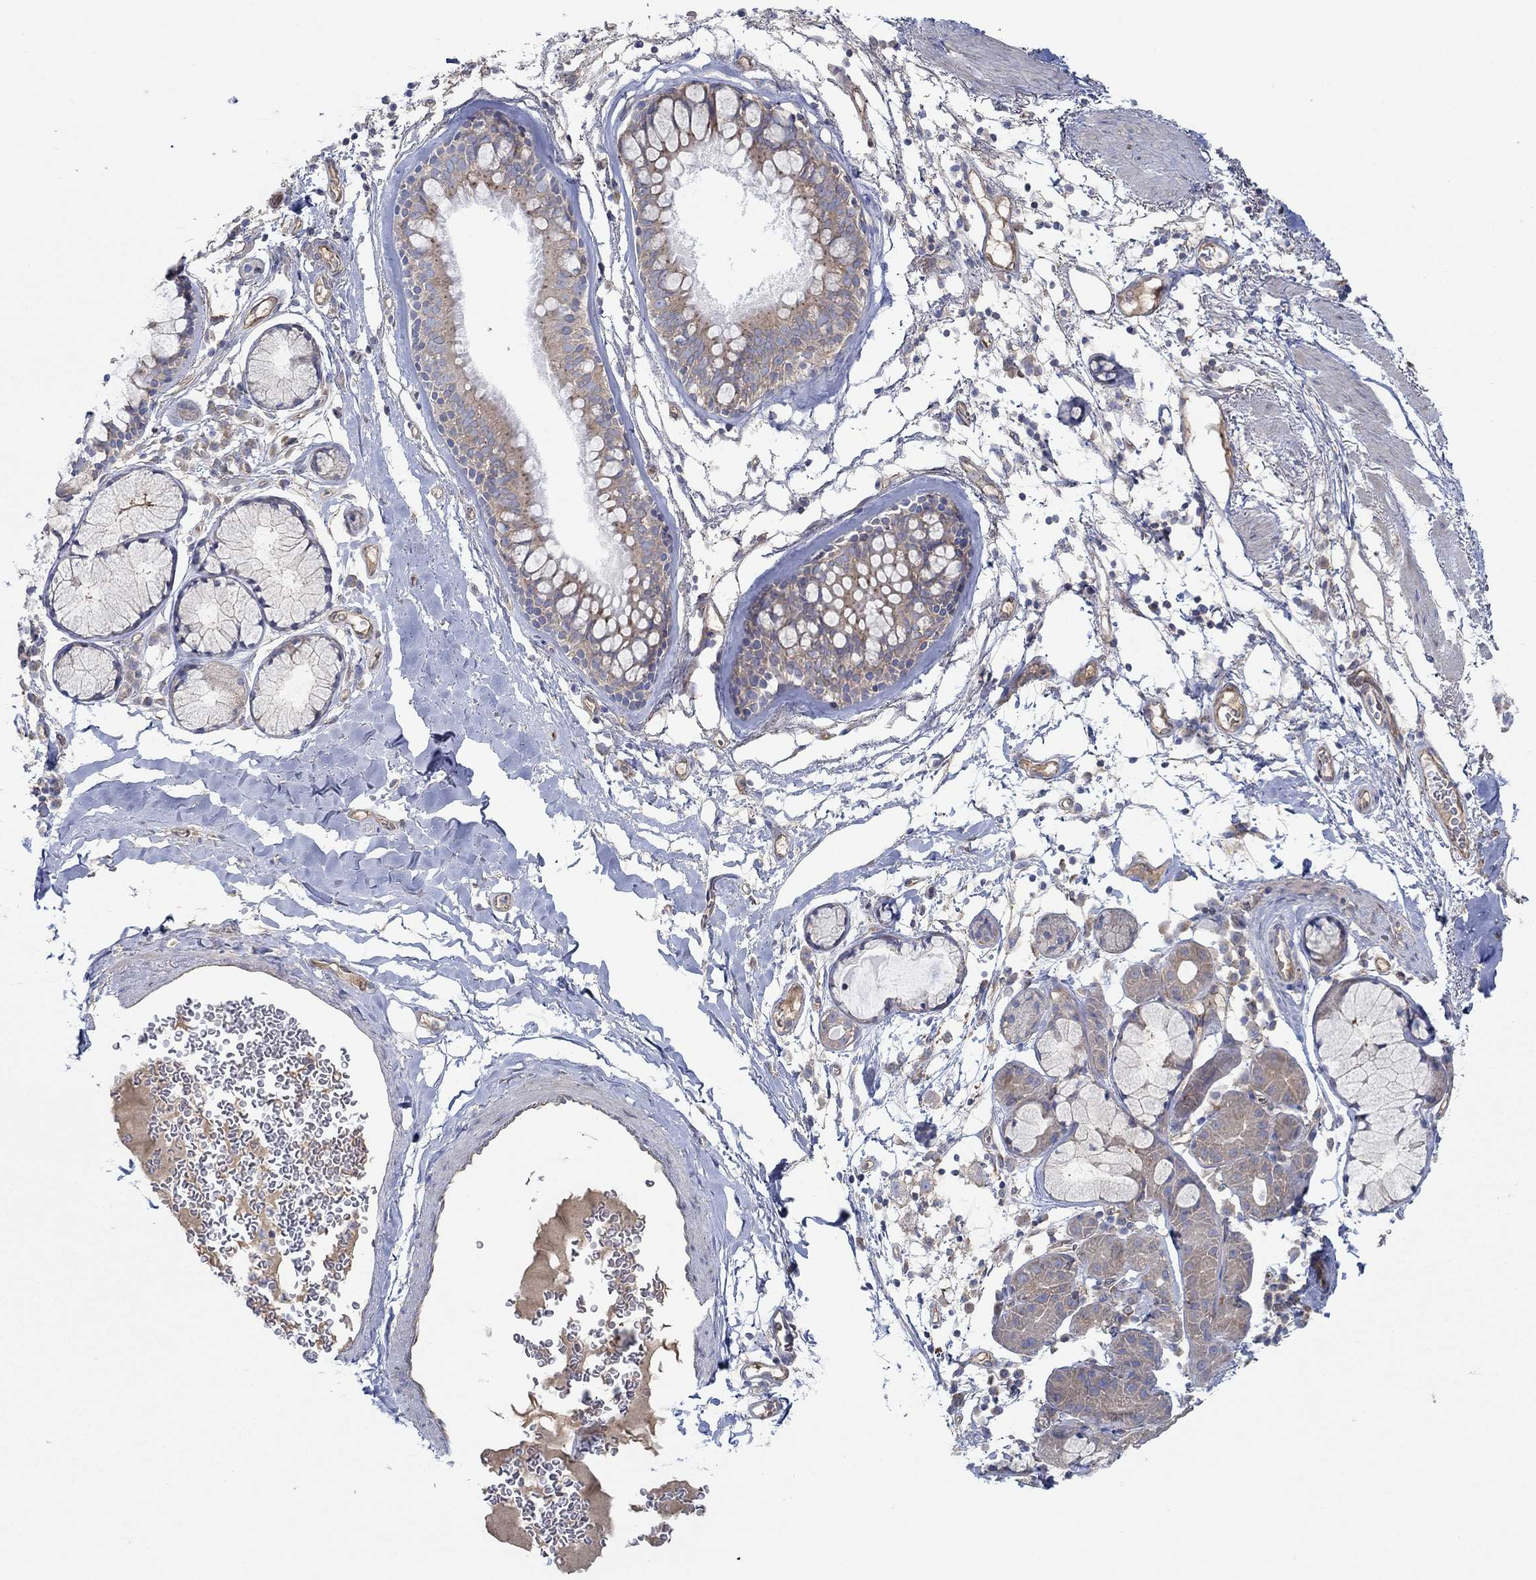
{"staining": {"intensity": "moderate", "quantity": "25%-75%", "location": "cytoplasmic/membranous"}, "tissue": "bronchus", "cell_type": "Respiratory epithelial cells", "image_type": "normal", "snomed": [{"axis": "morphology", "description": "Normal tissue, NOS"}, {"axis": "morphology", "description": "Squamous cell carcinoma, NOS"}, {"axis": "topography", "description": "Cartilage tissue"}, {"axis": "topography", "description": "Bronchus"}], "caption": "Bronchus stained with immunohistochemistry demonstrates moderate cytoplasmic/membranous staining in about 25%-75% of respiratory epithelial cells. The protein of interest is stained brown, and the nuclei are stained in blue (DAB (3,3'-diaminobenzidine) IHC with brightfield microscopy, high magnification).", "gene": "SPAG9", "patient": {"sex": "male", "age": 72}}